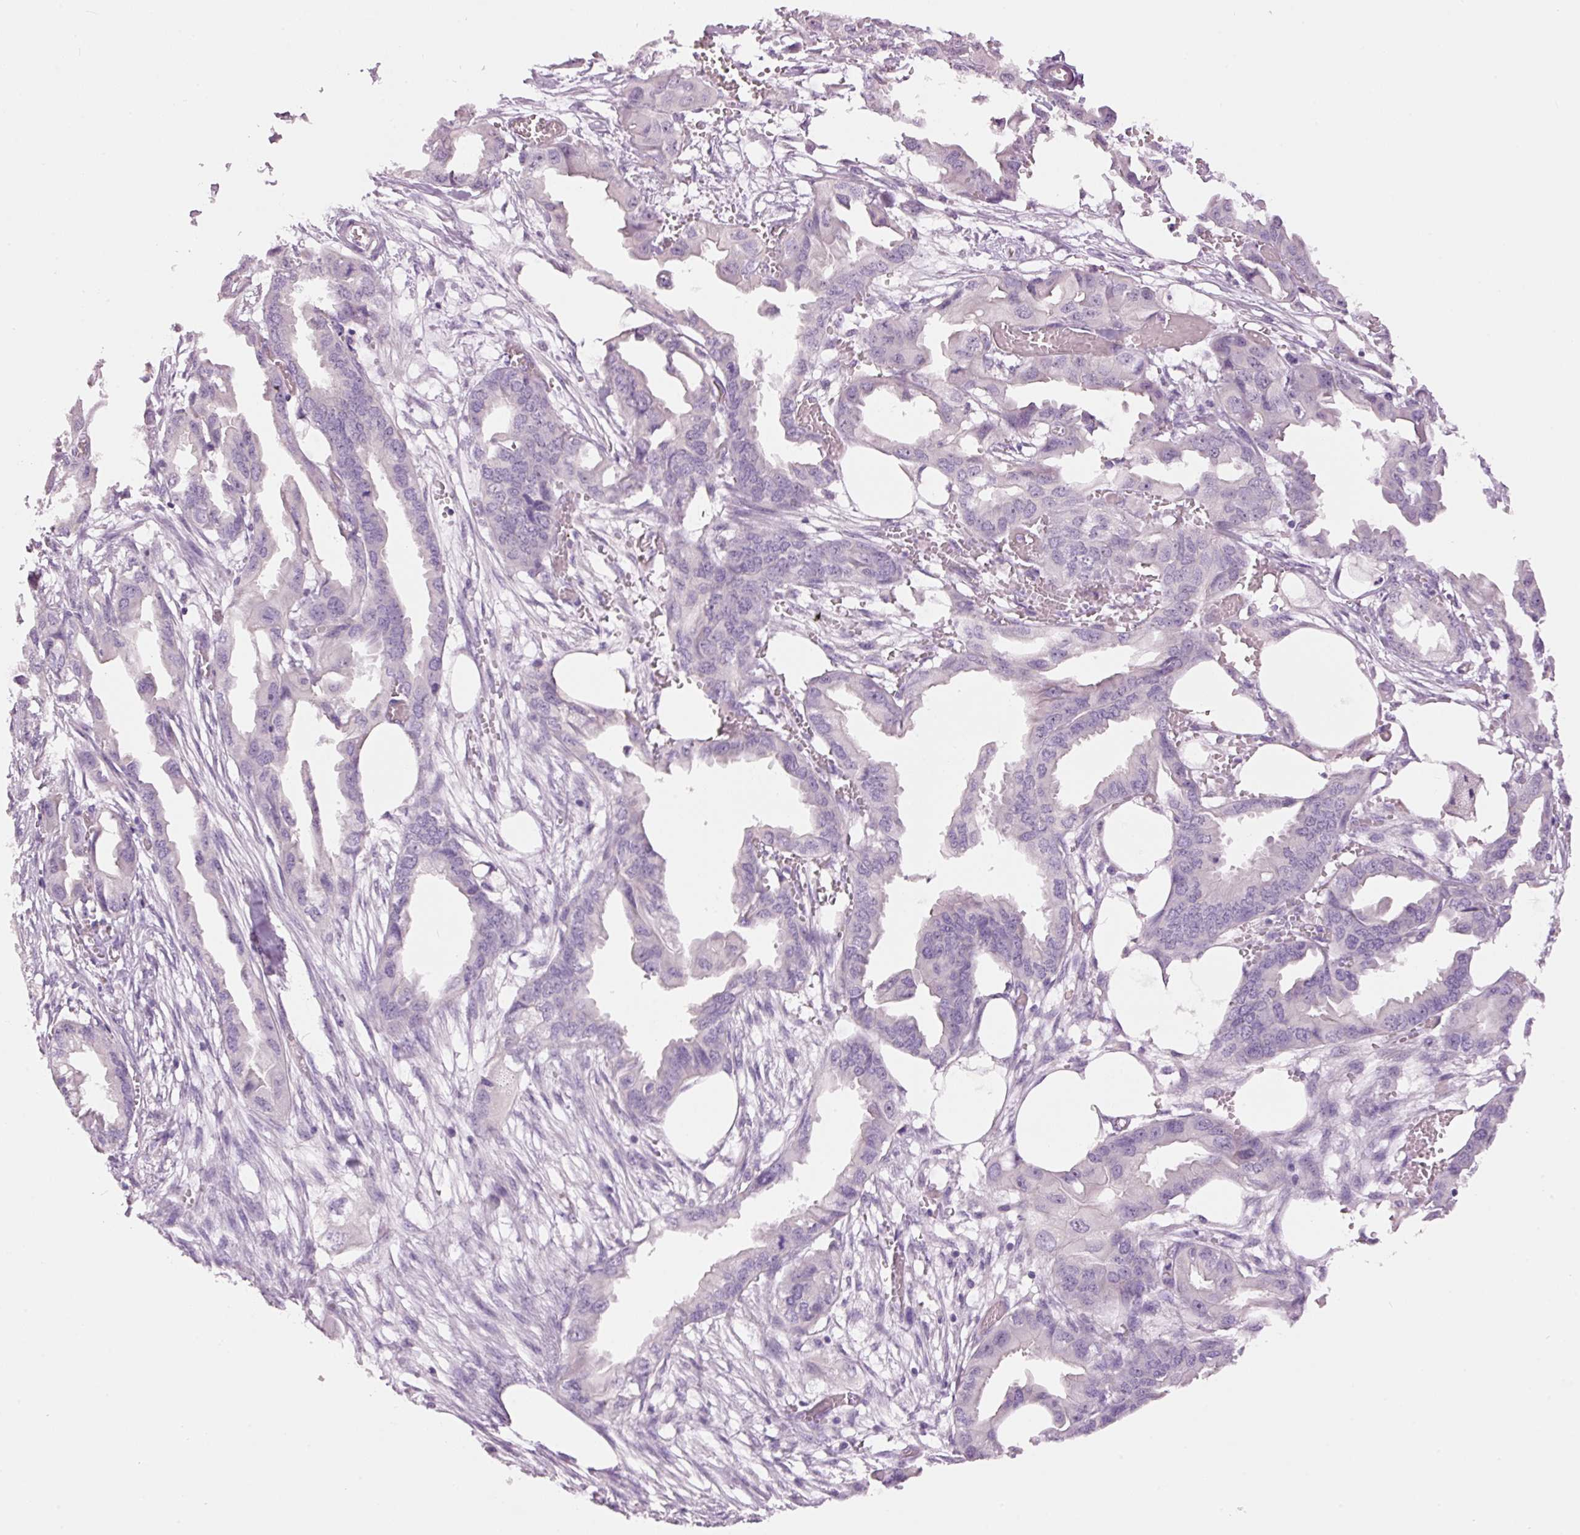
{"staining": {"intensity": "negative", "quantity": "none", "location": "none"}, "tissue": "endometrial cancer", "cell_type": "Tumor cells", "image_type": "cancer", "snomed": [{"axis": "morphology", "description": "Adenocarcinoma, NOS"}, {"axis": "morphology", "description": "Adenocarcinoma, metastatic, NOS"}, {"axis": "topography", "description": "Adipose tissue"}, {"axis": "topography", "description": "Endometrium"}], "caption": "Human endometrial cancer (metastatic adenocarcinoma) stained for a protein using immunohistochemistry displays no staining in tumor cells.", "gene": "GCG", "patient": {"sex": "female", "age": 67}}